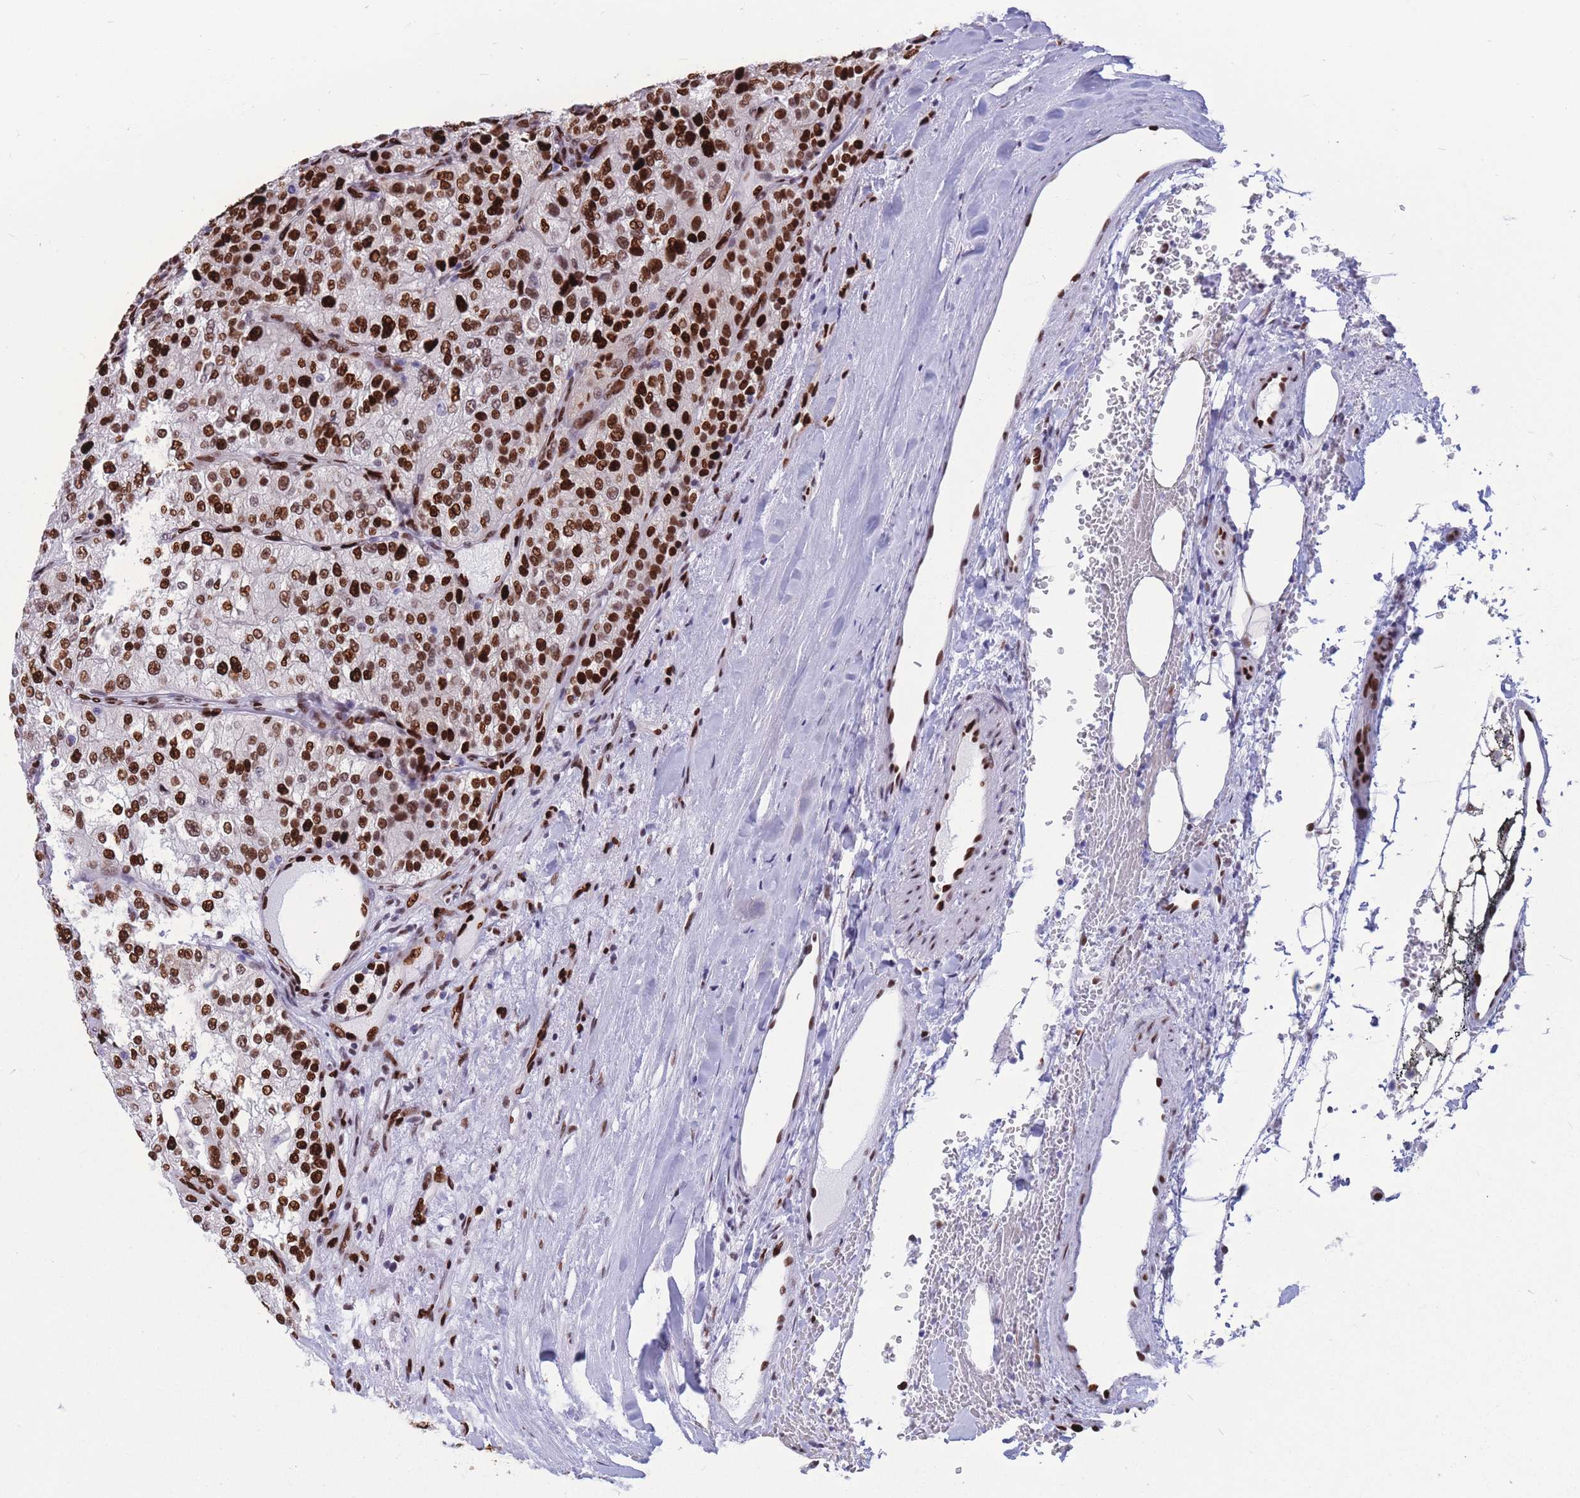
{"staining": {"intensity": "strong", "quantity": ">75%", "location": "nuclear"}, "tissue": "renal cancer", "cell_type": "Tumor cells", "image_type": "cancer", "snomed": [{"axis": "morphology", "description": "Adenocarcinoma, NOS"}, {"axis": "topography", "description": "Kidney"}], "caption": "Adenocarcinoma (renal) was stained to show a protein in brown. There is high levels of strong nuclear staining in approximately >75% of tumor cells.", "gene": "NASP", "patient": {"sex": "female", "age": 63}}